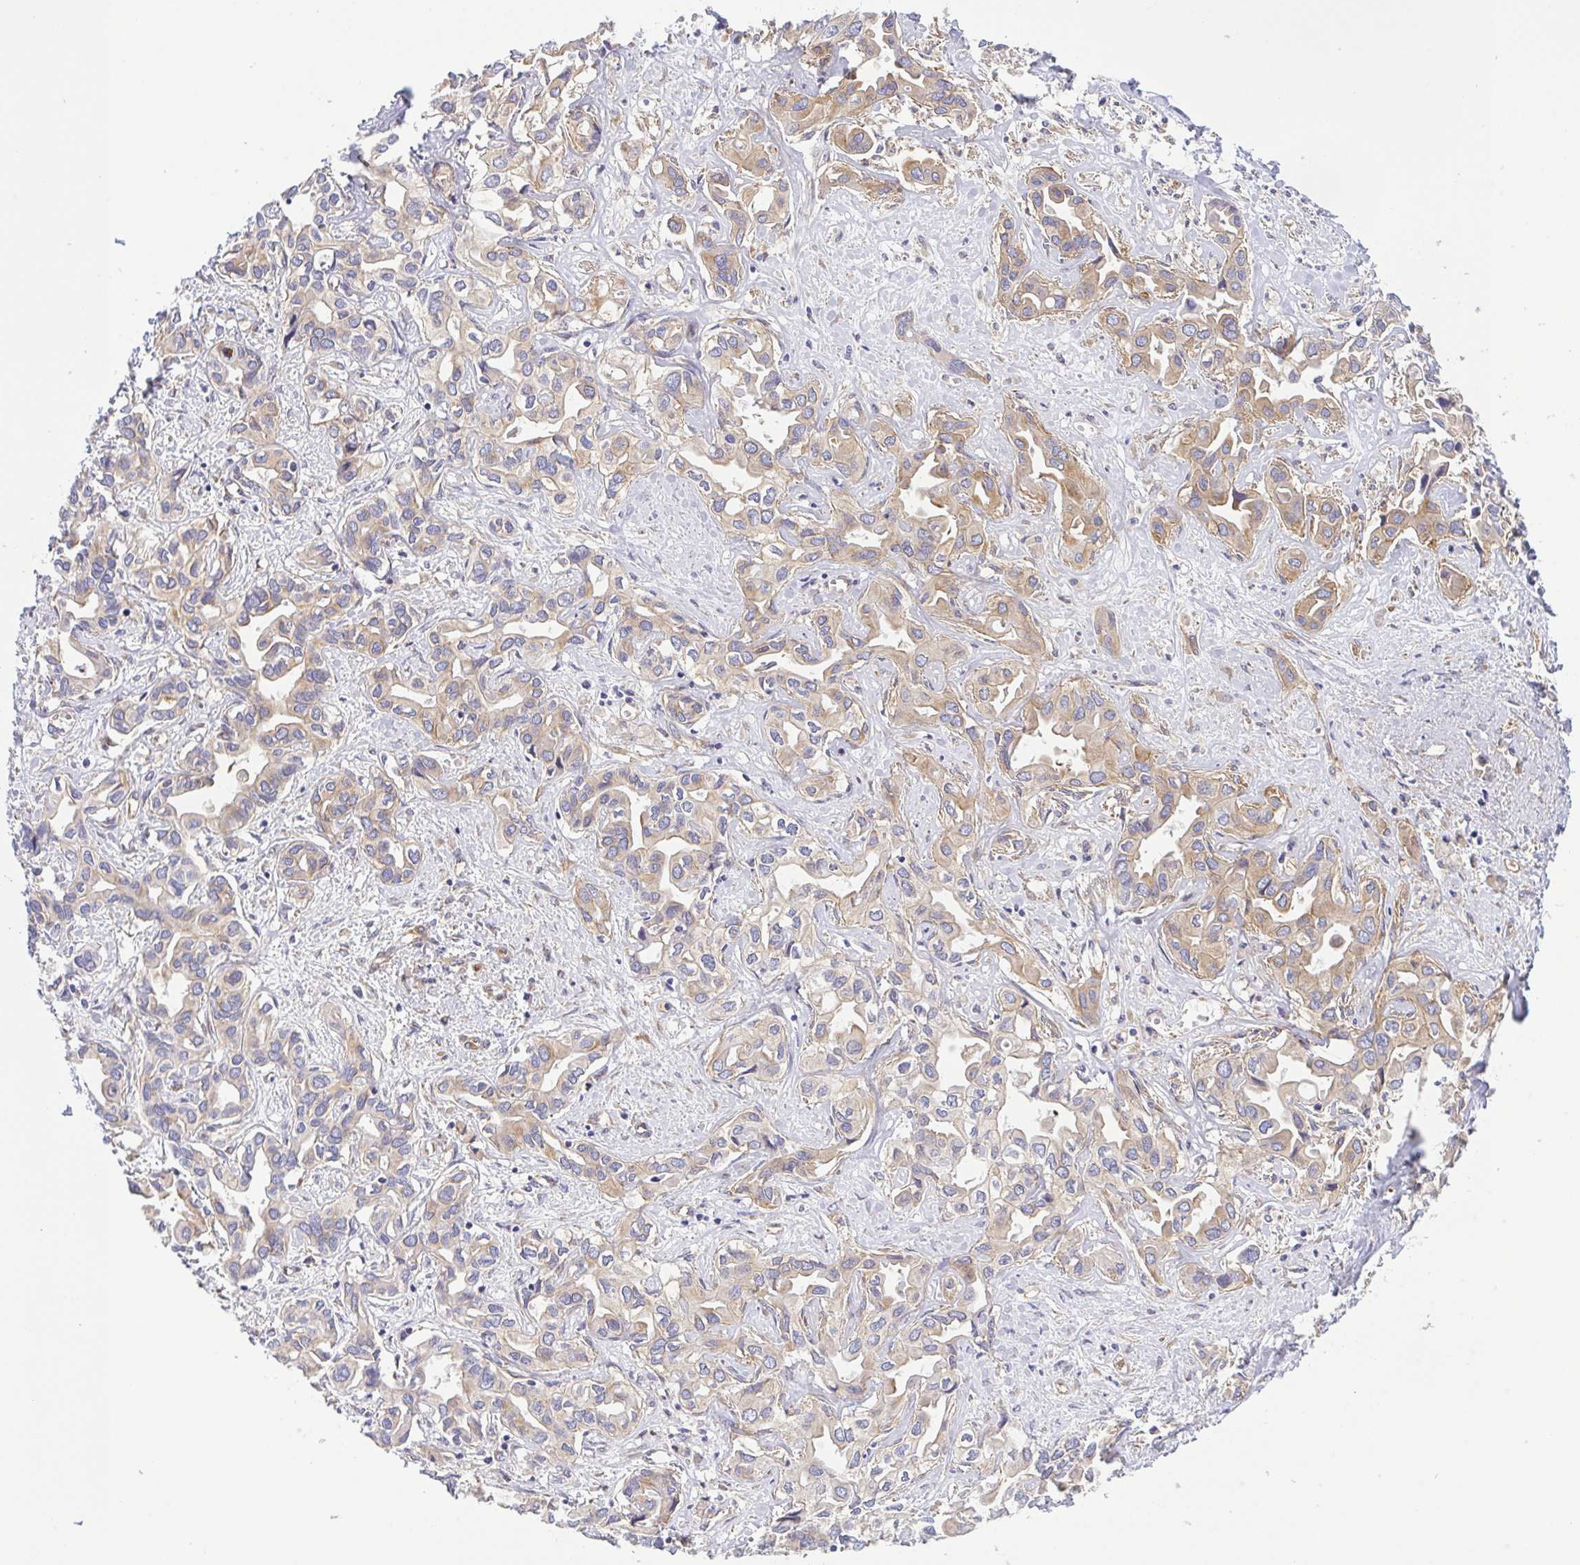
{"staining": {"intensity": "weak", "quantity": "25%-75%", "location": "cytoplasmic/membranous"}, "tissue": "liver cancer", "cell_type": "Tumor cells", "image_type": "cancer", "snomed": [{"axis": "morphology", "description": "Cholangiocarcinoma"}, {"axis": "topography", "description": "Liver"}], "caption": "A high-resolution micrograph shows immunohistochemistry staining of liver cholangiocarcinoma, which exhibits weak cytoplasmic/membranous positivity in approximately 25%-75% of tumor cells. The protein is stained brown, and the nuclei are stained in blue (DAB IHC with brightfield microscopy, high magnification).", "gene": "KIF5B", "patient": {"sex": "female", "age": 64}}